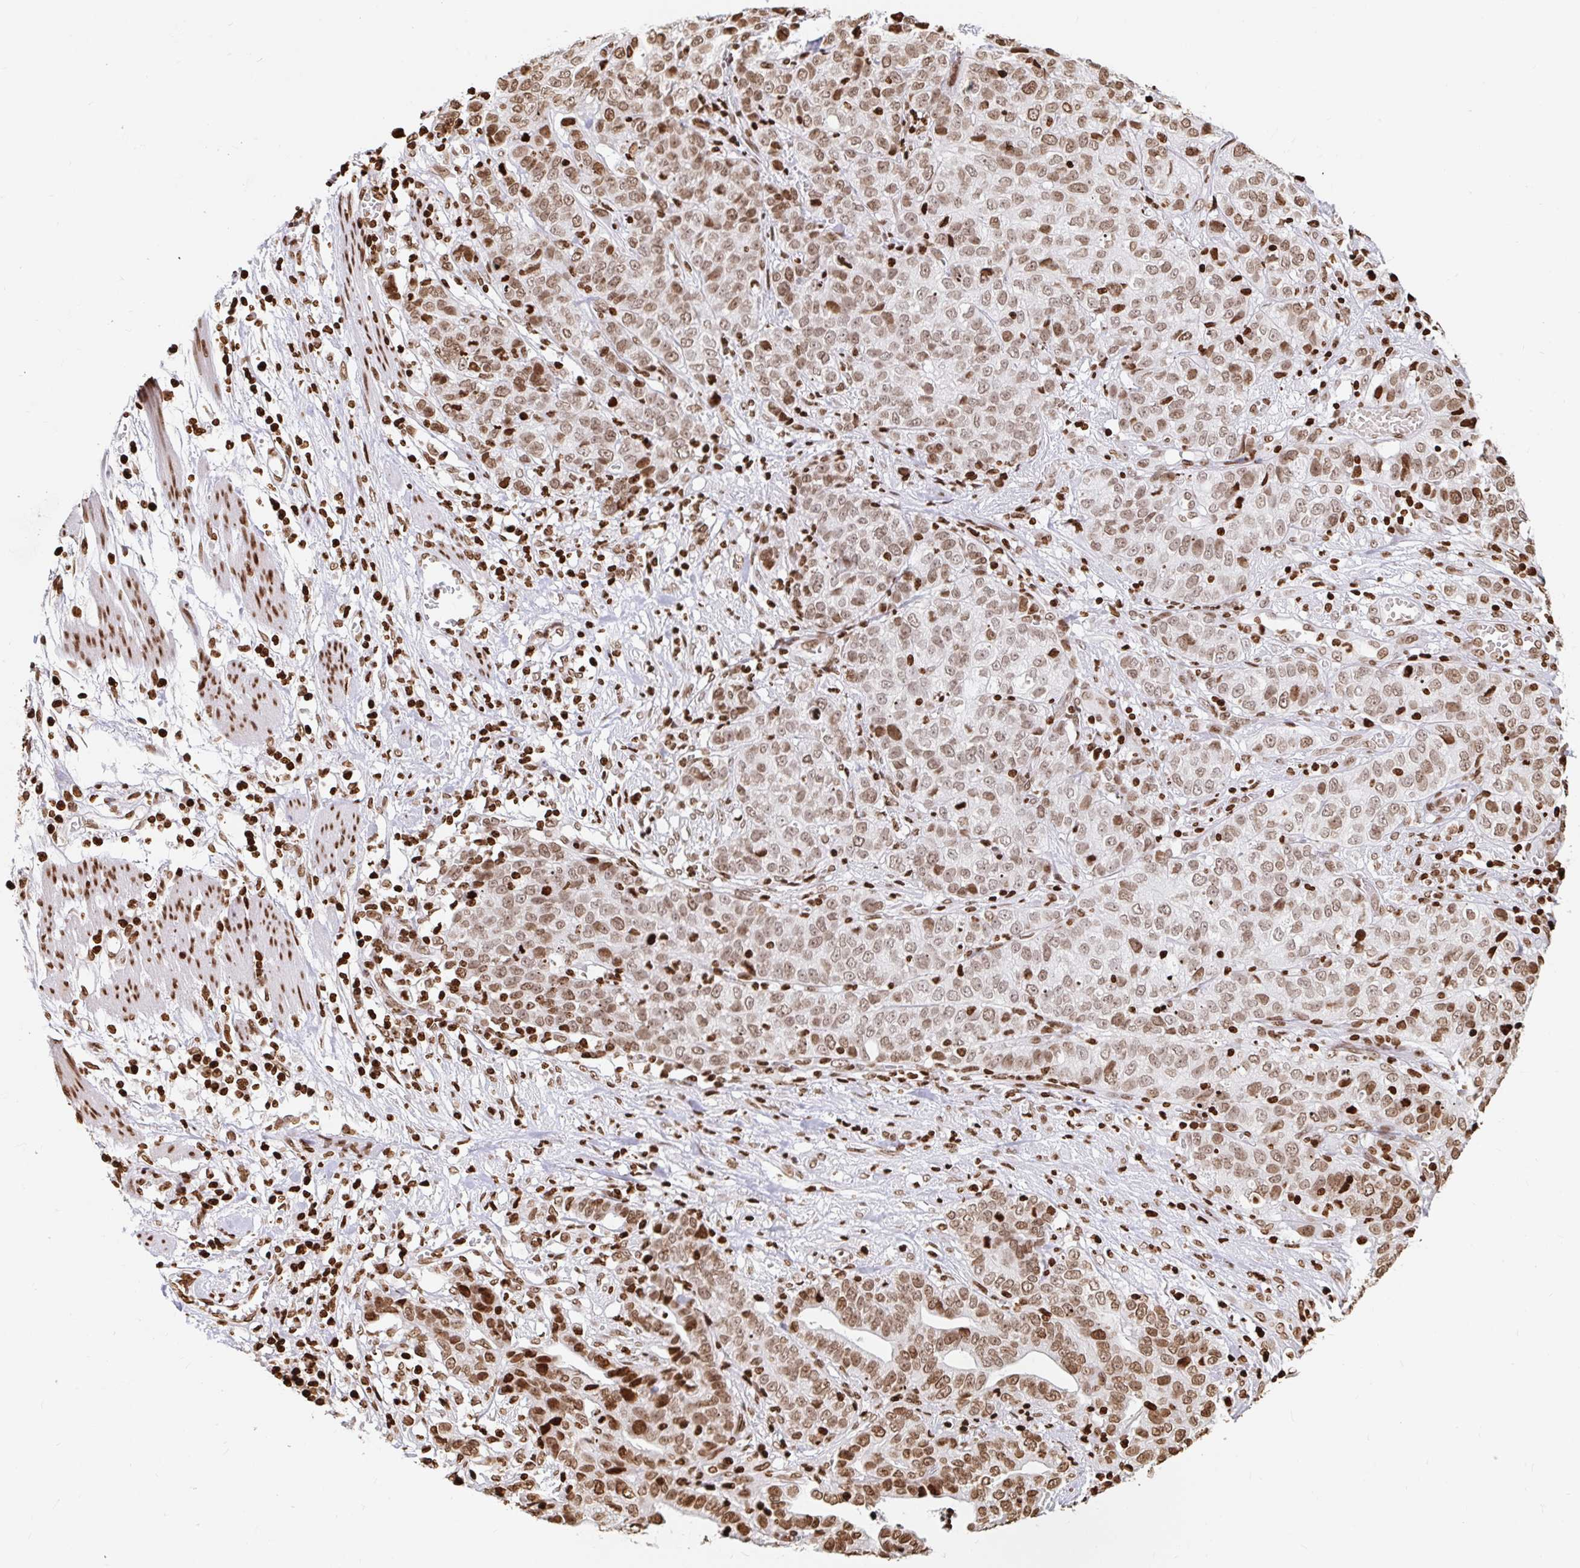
{"staining": {"intensity": "moderate", "quantity": ">75%", "location": "nuclear"}, "tissue": "stomach cancer", "cell_type": "Tumor cells", "image_type": "cancer", "snomed": [{"axis": "morphology", "description": "Adenocarcinoma, NOS"}, {"axis": "topography", "description": "Stomach, upper"}], "caption": "Immunohistochemistry of stomach cancer (adenocarcinoma) exhibits medium levels of moderate nuclear positivity in about >75% of tumor cells. The protein of interest is stained brown, and the nuclei are stained in blue (DAB IHC with brightfield microscopy, high magnification).", "gene": "H2BC5", "patient": {"sex": "female", "age": 67}}